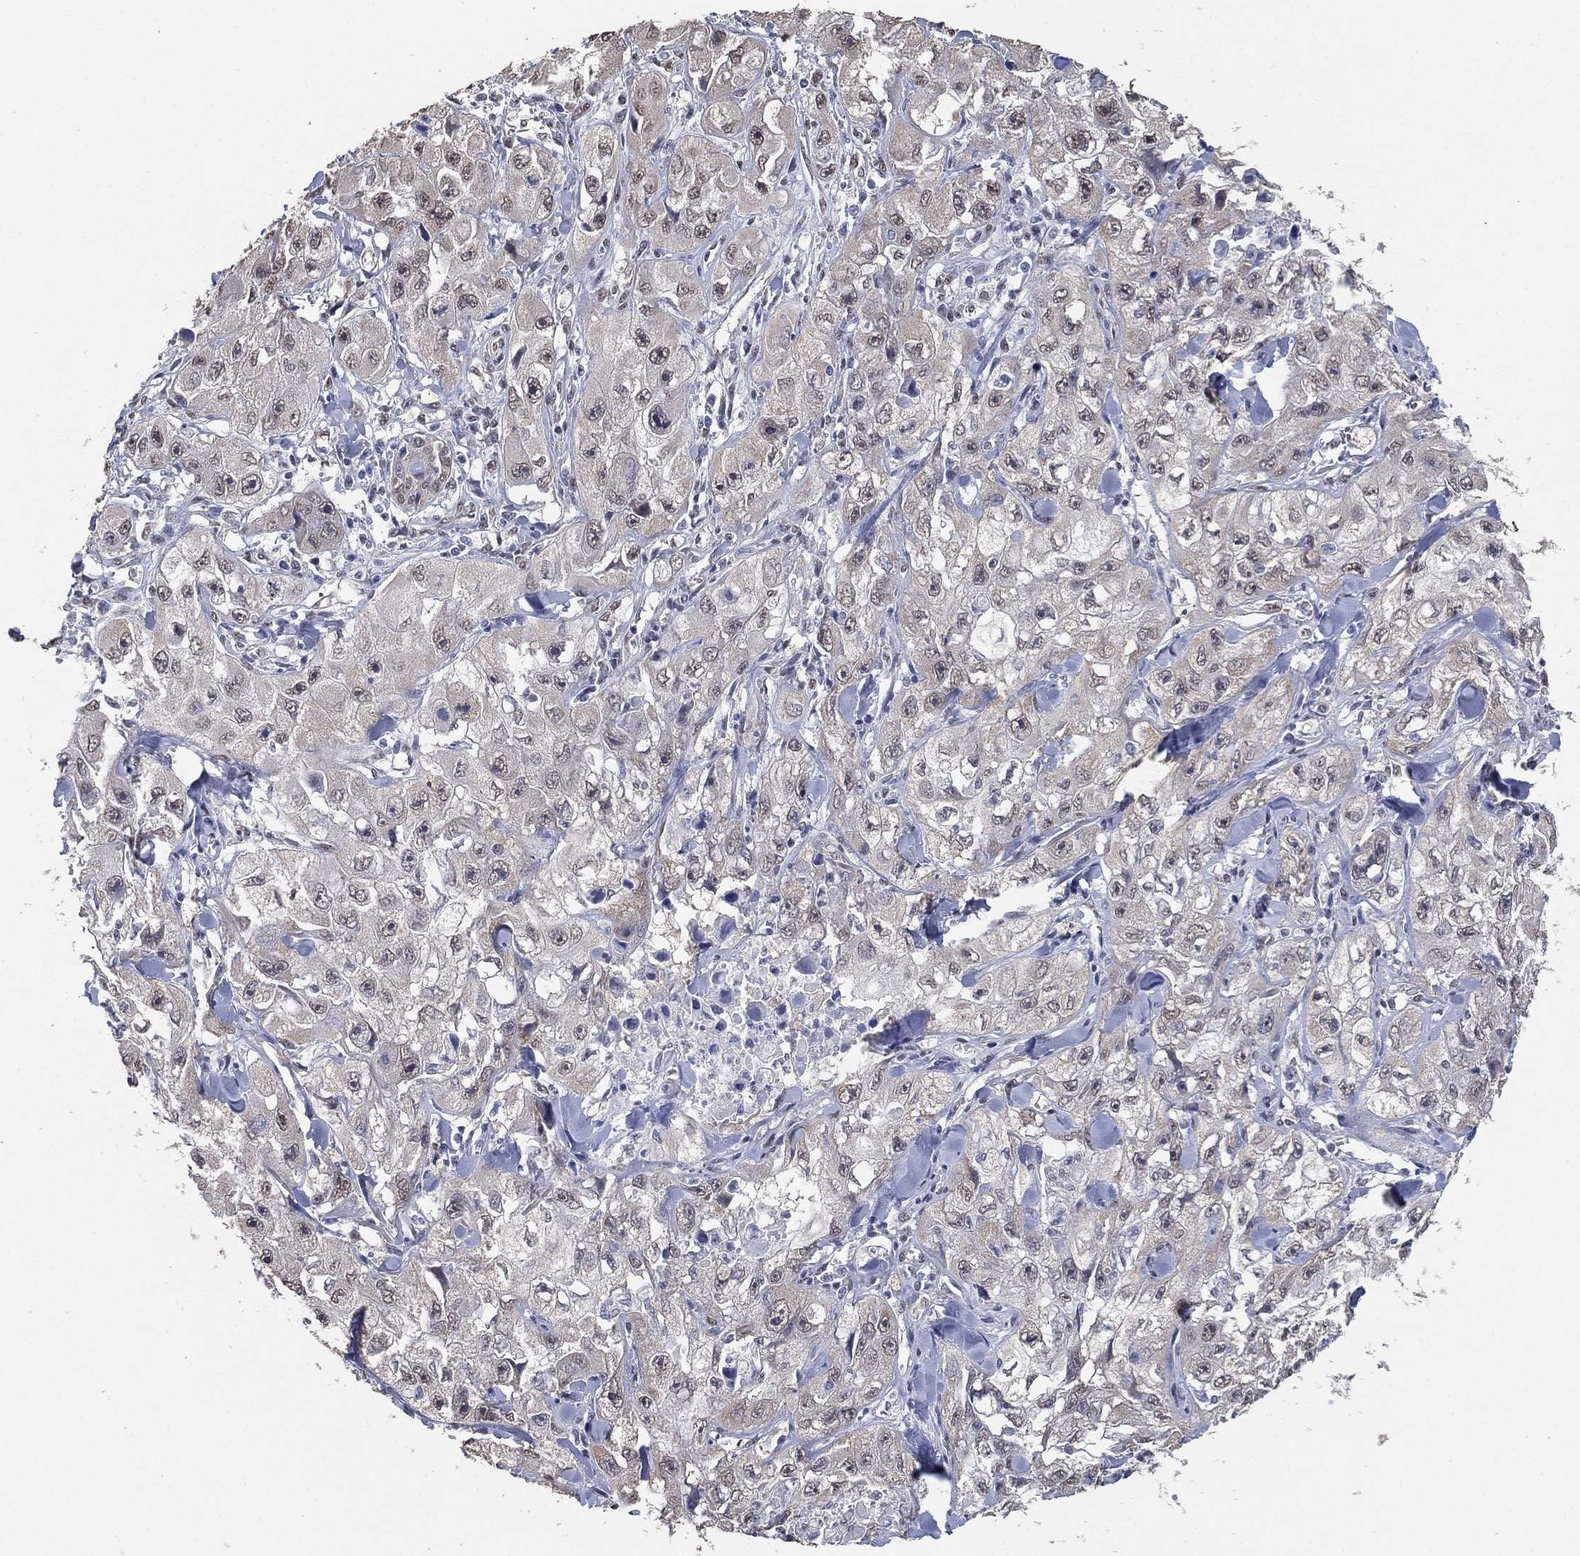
{"staining": {"intensity": "negative", "quantity": "none", "location": "none"}, "tissue": "skin cancer", "cell_type": "Tumor cells", "image_type": "cancer", "snomed": [{"axis": "morphology", "description": "Squamous cell carcinoma, NOS"}, {"axis": "topography", "description": "Skin"}, {"axis": "topography", "description": "Subcutis"}], "caption": "IHC micrograph of squamous cell carcinoma (skin) stained for a protein (brown), which displays no expression in tumor cells.", "gene": "ALDH7A1", "patient": {"sex": "male", "age": 73}}